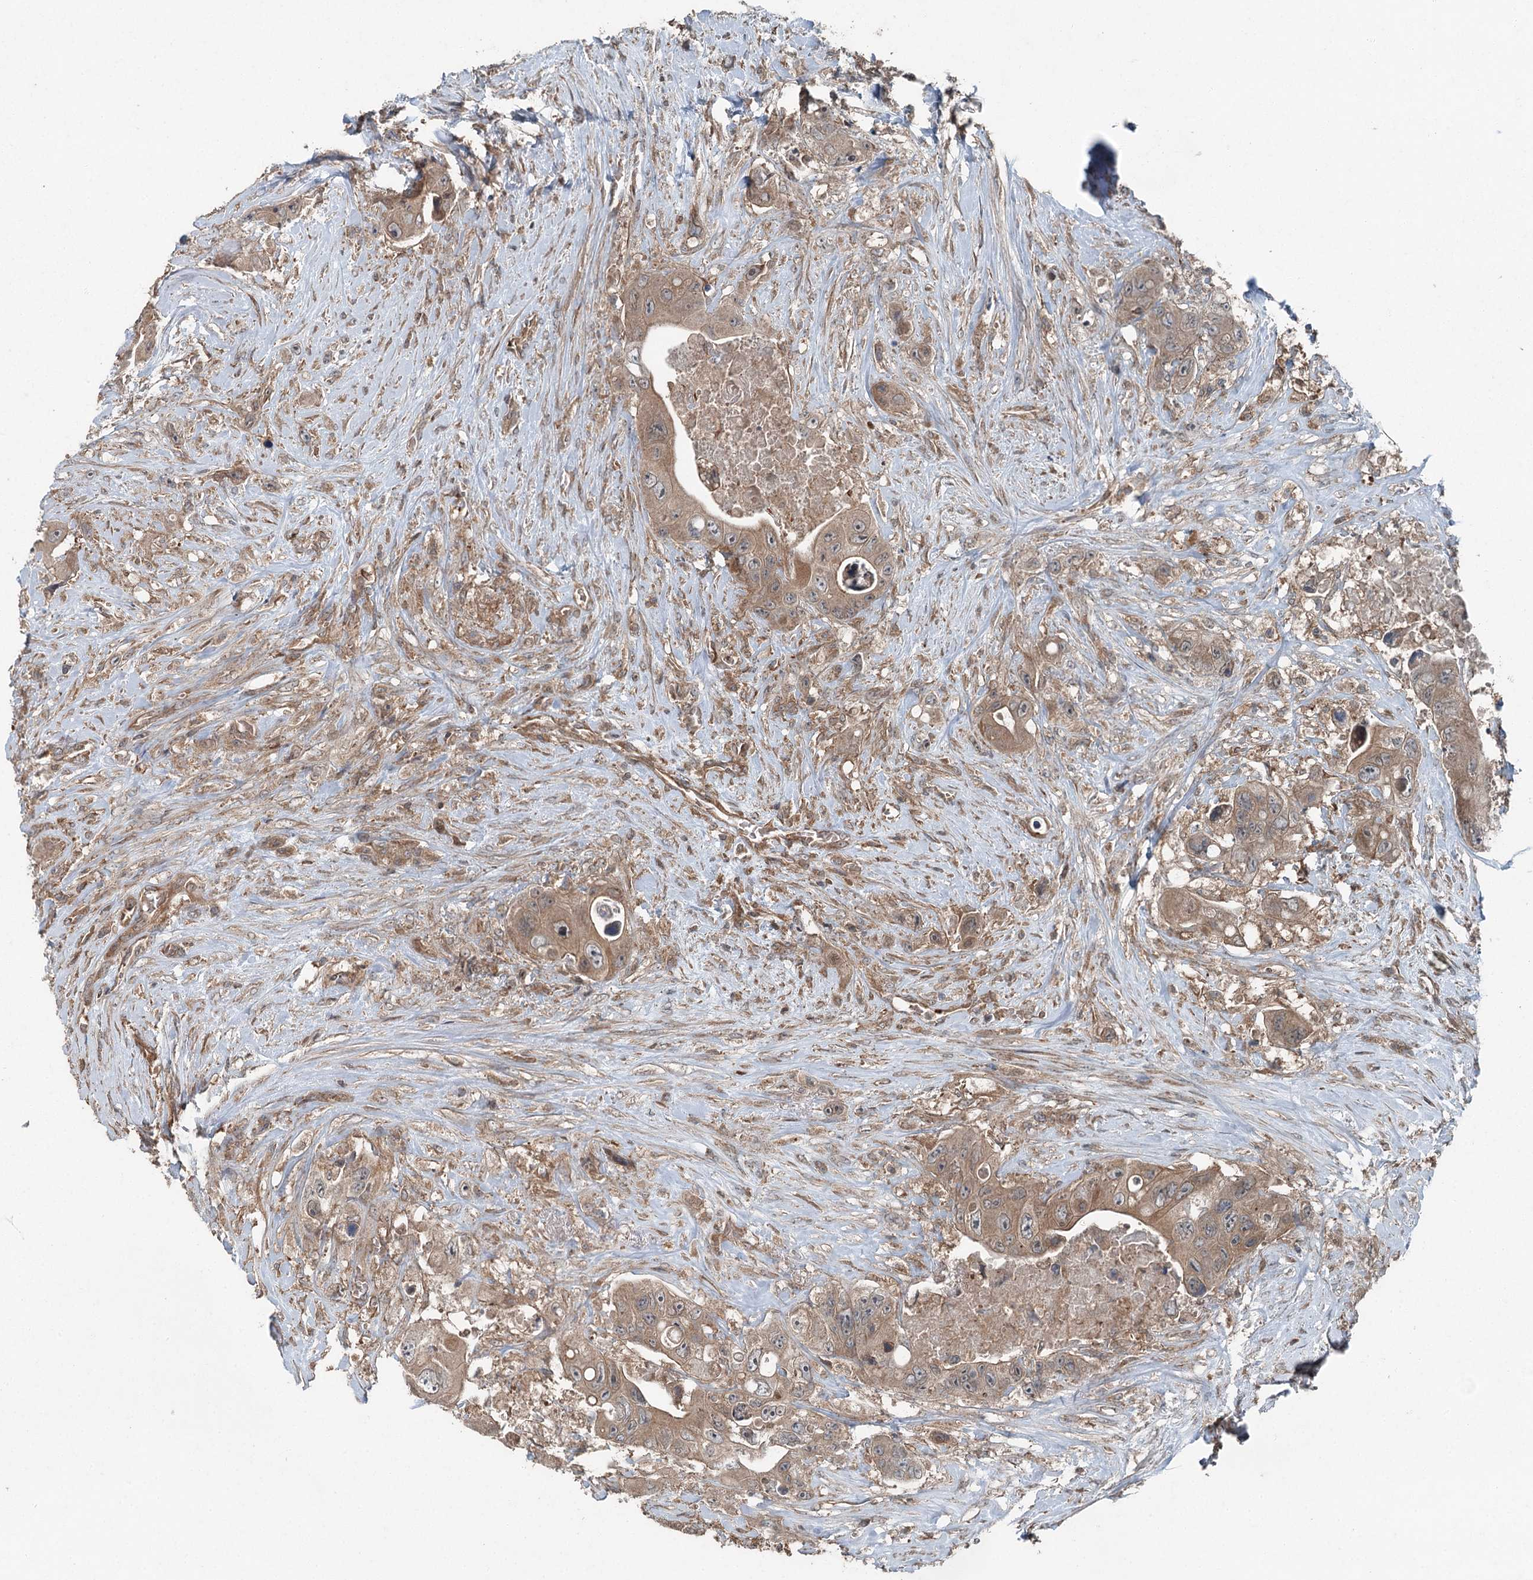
{"staining": {"intensity": "moderate", "quantity": ">75%", "location": "cytoplasmic/membranous"}, "tissue": "colorectal cancer", "cell_type": "Tumor cells", "image_type": "cancer", "snomed": [{"axis": "morphology", "description": "Adenocarcinoma, NOS"}, {"axis": "topography", "description": "Colon"}], "caption": "Immunohistochemistry (DAB (3,3'-diaminobenzidine)) staining of human colorectal adenocarcinoma exhibits moderate cytoplasmic/membranous protein positivity in about >75% of tumor cells.", "gene": "SKIC3", "patient": {"sex": "female", "age": 46}}